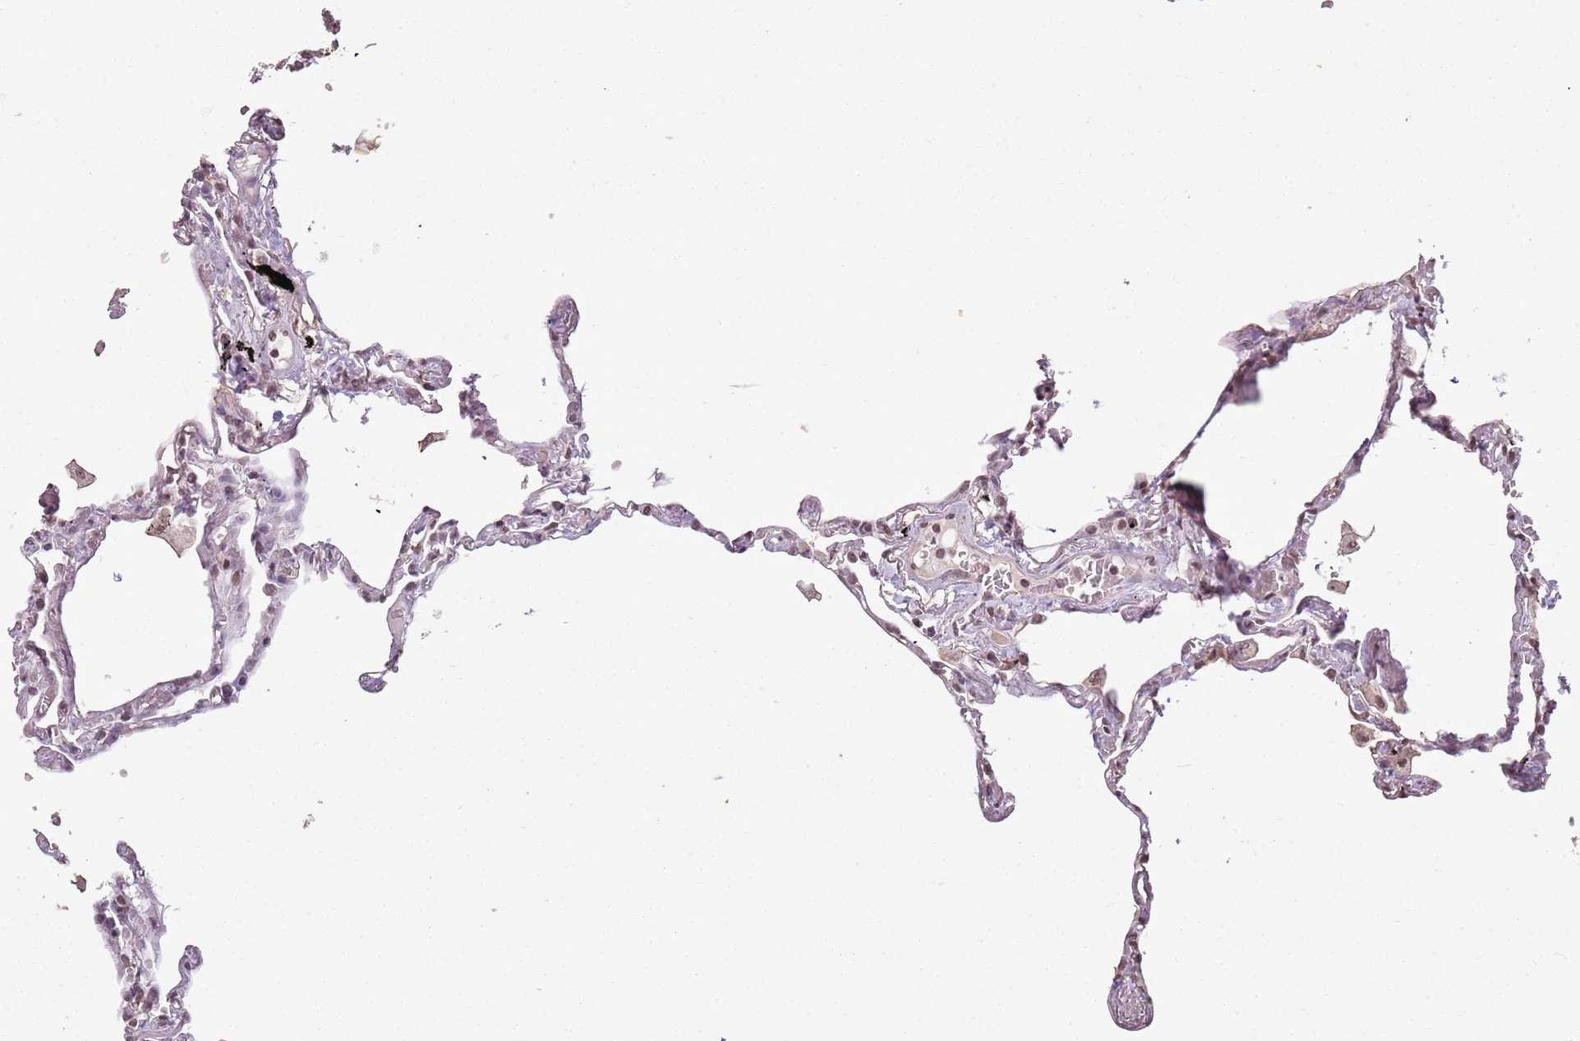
{"staining": {"intensity": "weak", "quantity": ">75%", "location": "nuclear"}, "tissue": "lung", "cell_type": "Alveolar cells", "image_type": "normal", "snomed": [{"axis": "morphology", "description": "Normal tissue, NOS"}, {"axis": "topography", "description": "Lung"}], "caption": "Weak nuclear expression for a protein is seen in about >75% of alveolar cells of normal lung using immunohistochemistry (IHC).", "gene": "ARL14EP", "patient": {"sex": "female", "age": 67}}